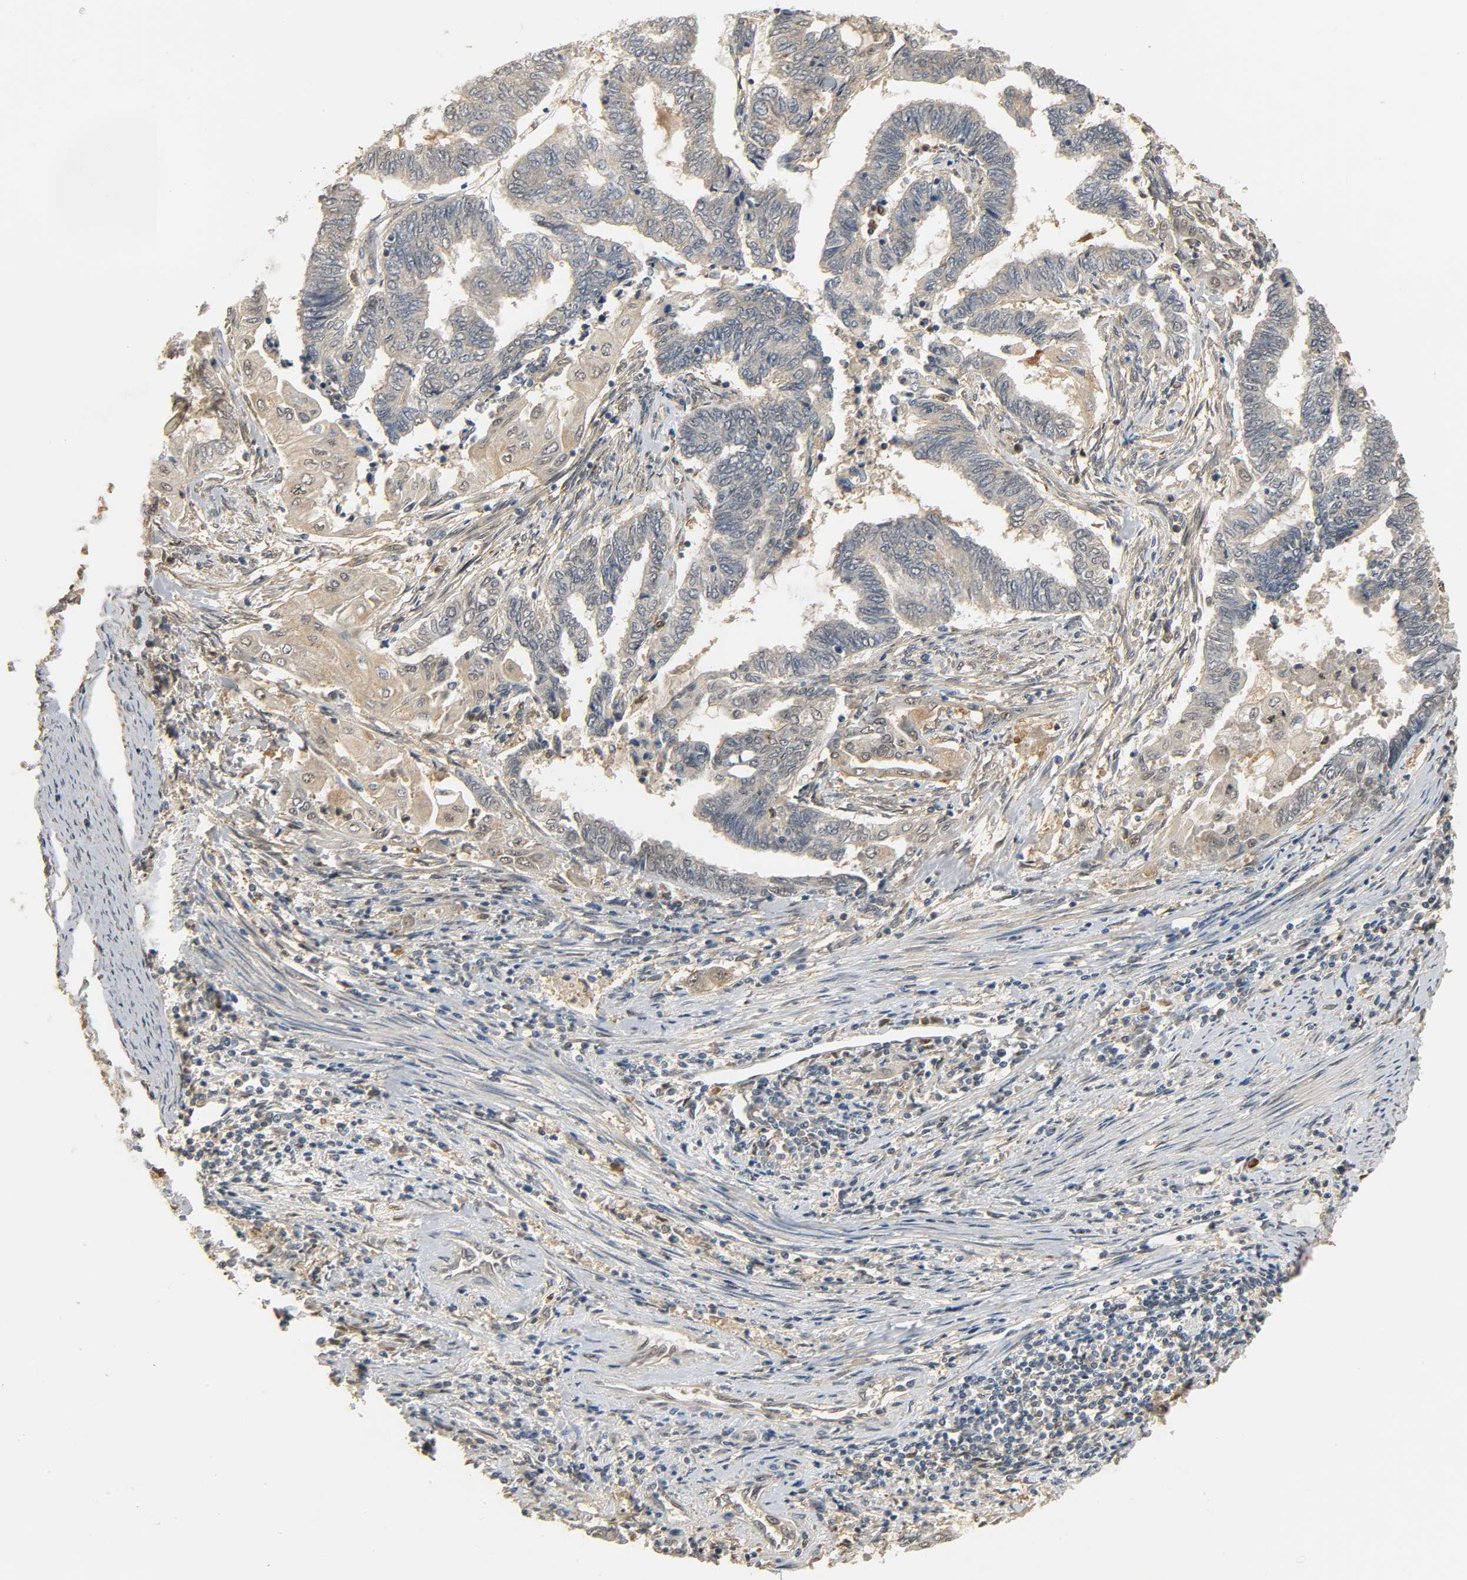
{"staining": {"intensity": "weak", "quantity": "25%-75%", "location": "cytoplasmic/membranous"}, "tissue": "endometrial cancer", "cell_type": "Tumor cells", "image_type": "cancer", "snomed": [{"axis": "morphology", "description": "Adenocarcinoma, NOS"}, {"axis": "topography", "description": "Uterus"}, {"axis": "topography", "description": "Endometrium"}], "caption": "The image shows a brown stain indicating the presence of a protein in the cytoplasmic/membranous of tumor cells in endometrial adenocarcinoma.", "gene": "ZFPM2", "patient": {"sex": "female", "age": 70}}